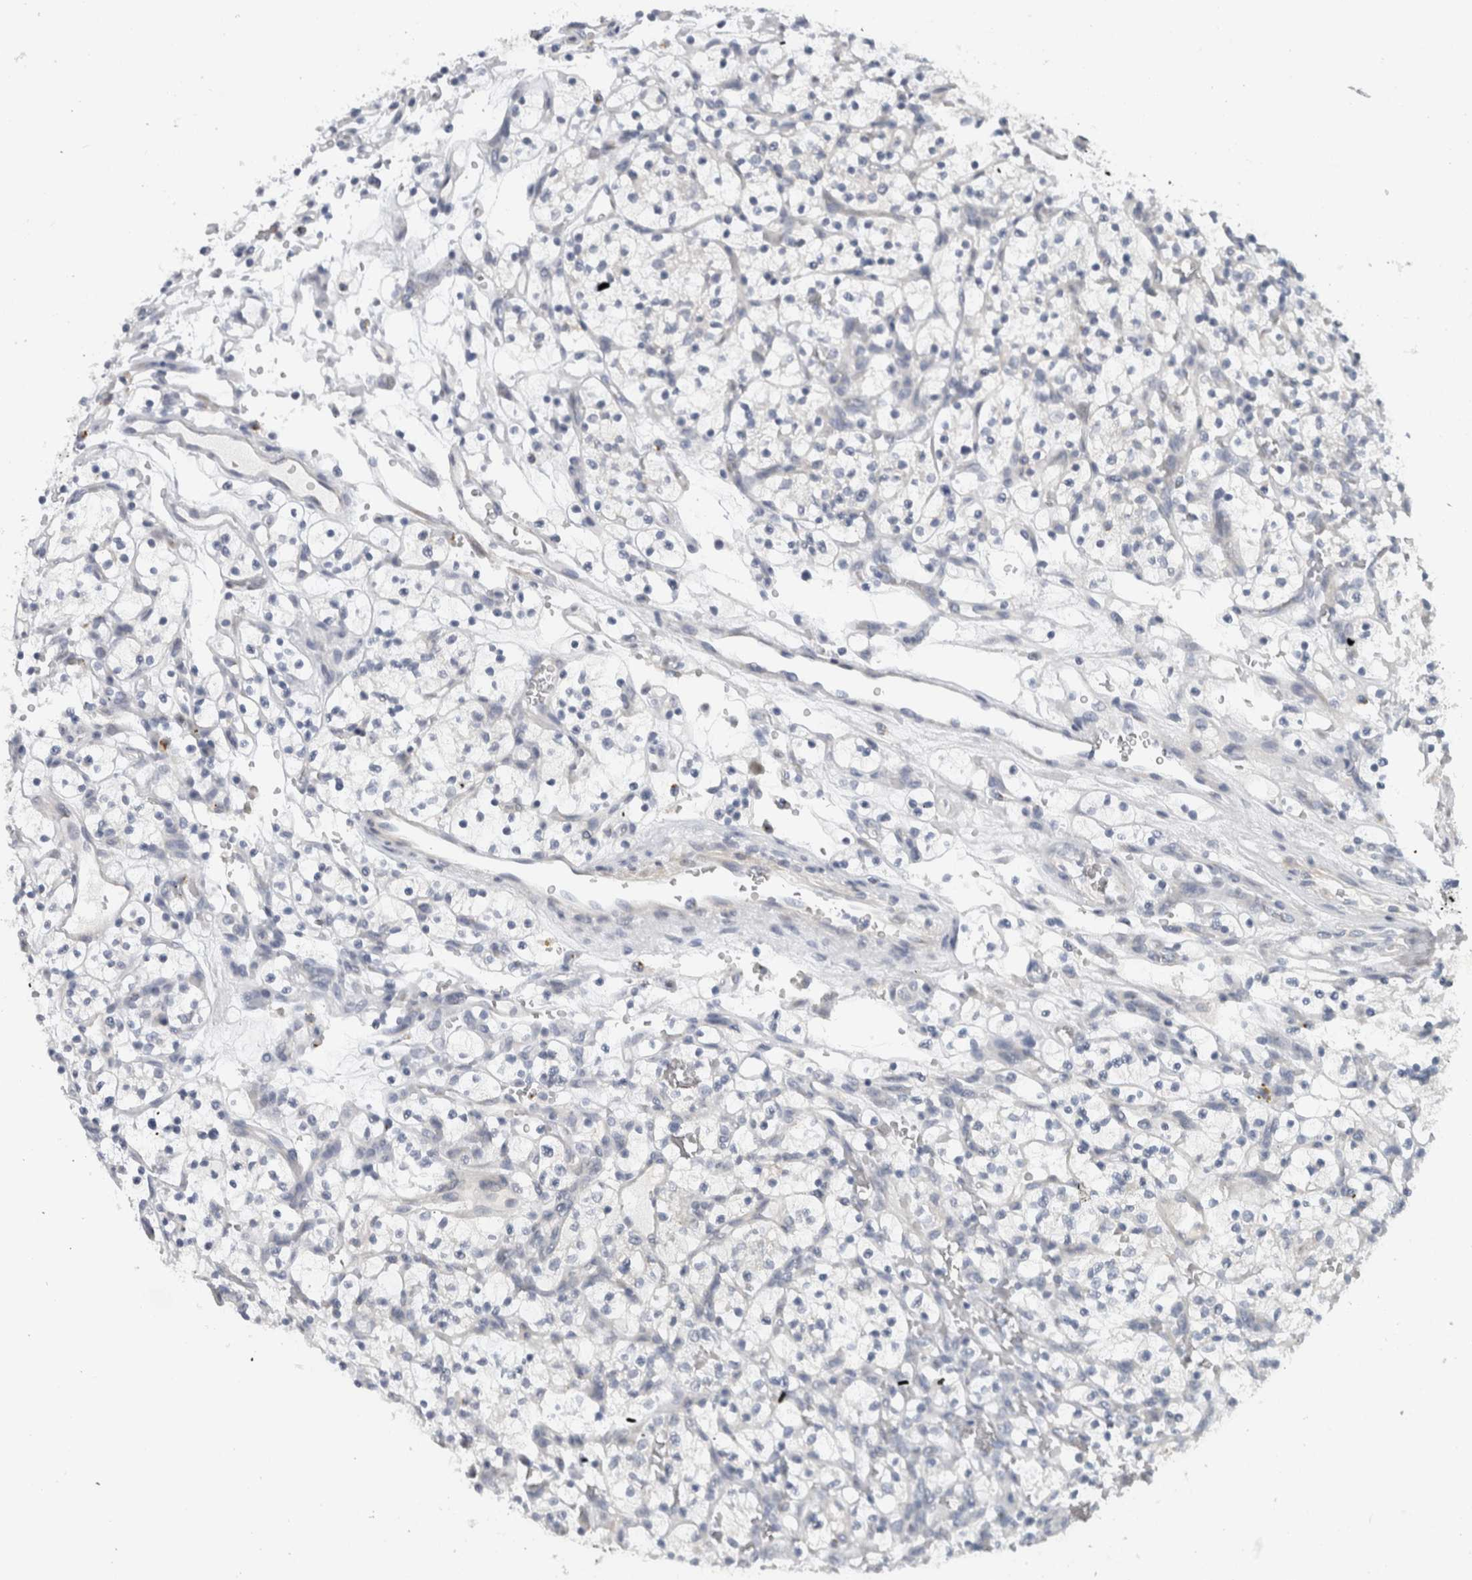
{"staining": {"intensity": "negative", "quantity": "none", "location": "none"}, "tissue": "renal cancer", "cell_type": "Tumor cells", "image_type": "cancer", "snomed": [{"axis": "morphology", "description": "Adenocarcinoma, NOS"}, {"axis": "topography", "description": "Kidney"}], "caption": "Immunohistochemistry of human renal cancer displays no positivity in tumor cells. (IHC, brightfield microscopy, high magnification).", "gene": "MGAT1", "patient": {"sex": "female", "age": 57}}